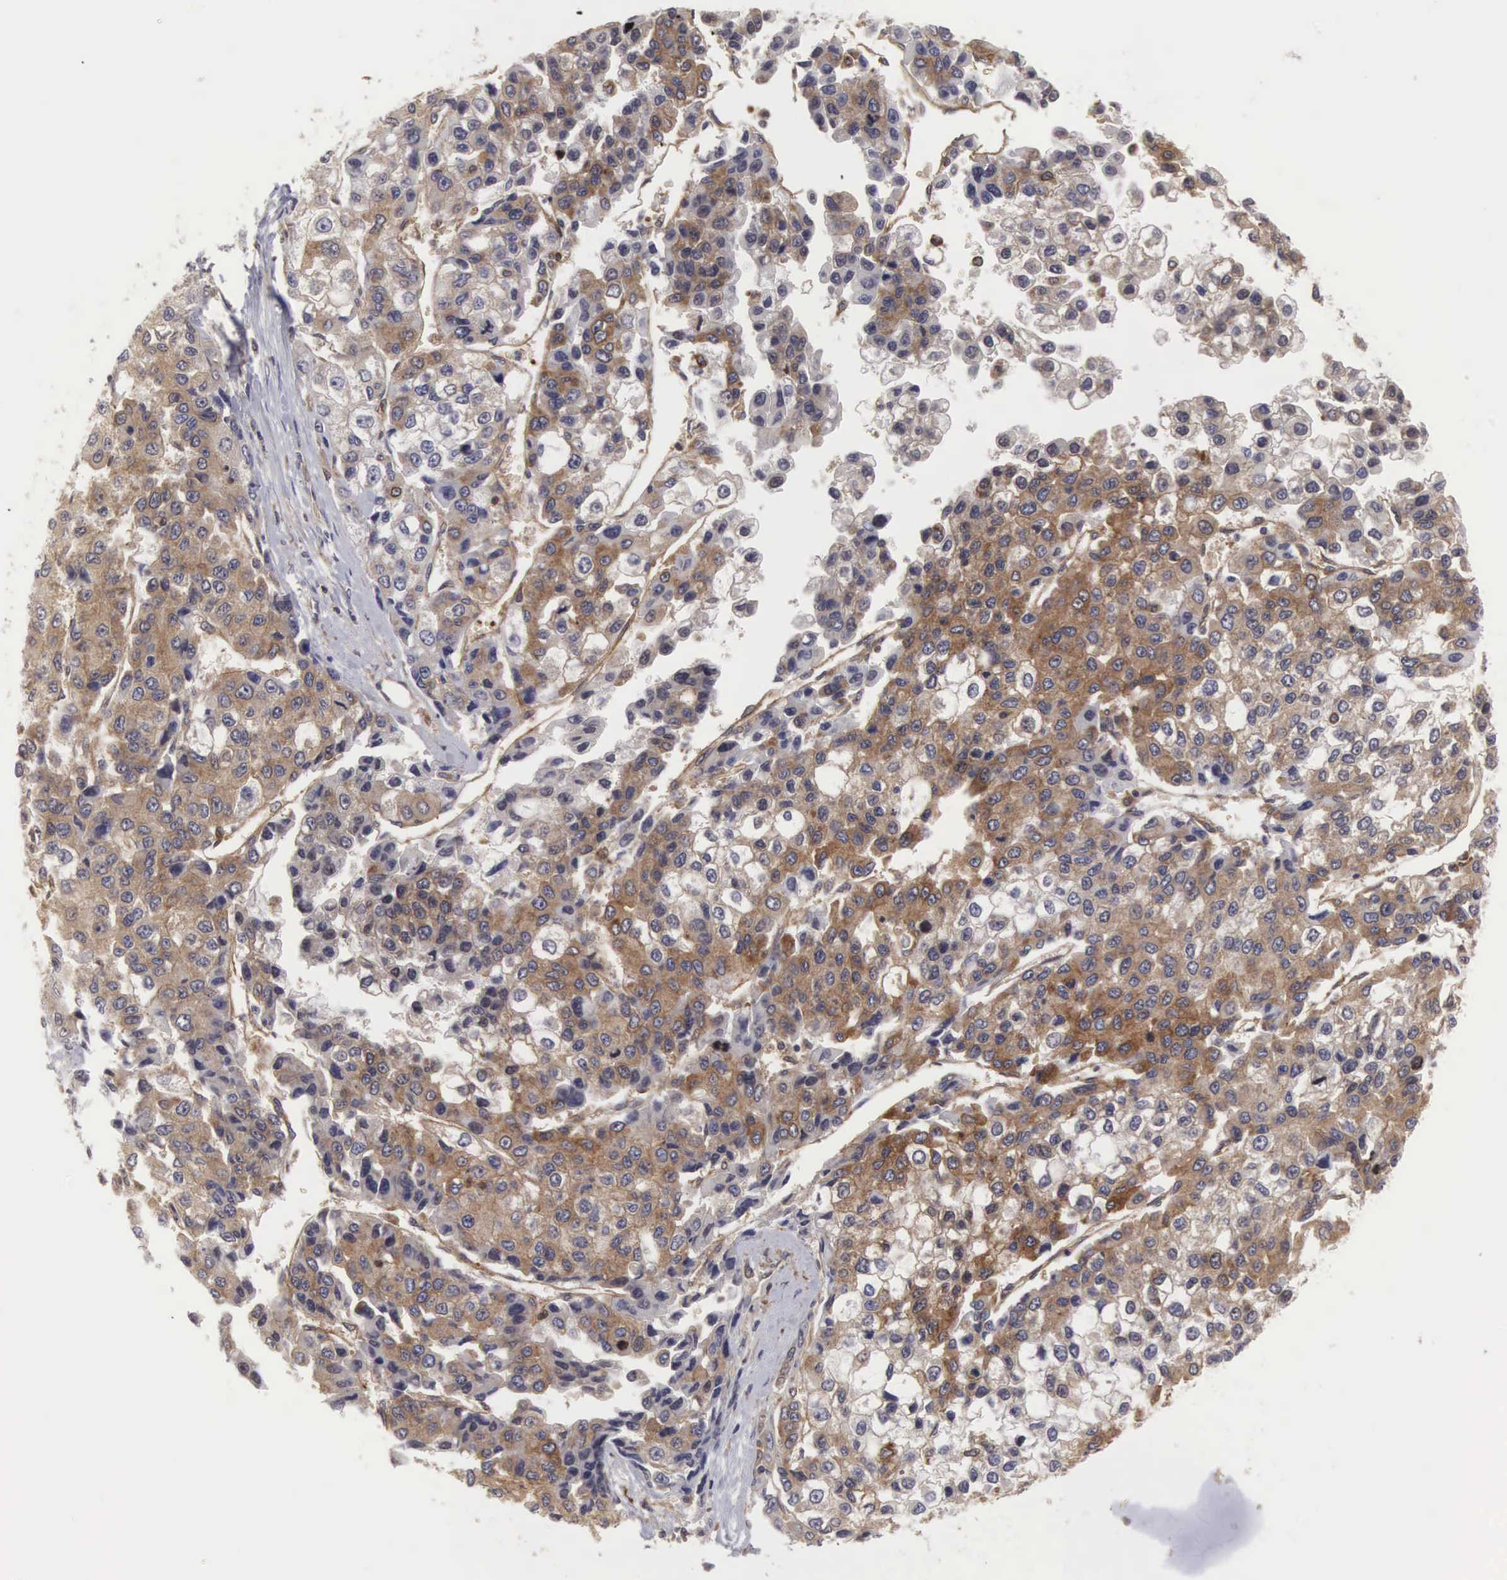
{"staining": {"intensity": "moderate", "quantity": ">75%", "location": "cytoplasmic/membranous"}, "tissue": "liver cancer", "cell_type": "Tumor cells", "image_type": "cancer", "snomed": [{"axis": "morphology", "description": "Carcinoma, Hepatocellular, NOS"}, {"axis": "topography", "description": "Liver"}], "caption": "Liver hepatocellular carcinoma tissue shows moderate cytoplasmic/membranous expression in approximately >75% of tumor cells, visualized by immunohistochemistry.", "gene": "ADSL", "patient": {"sex": "female", "age": 66}}